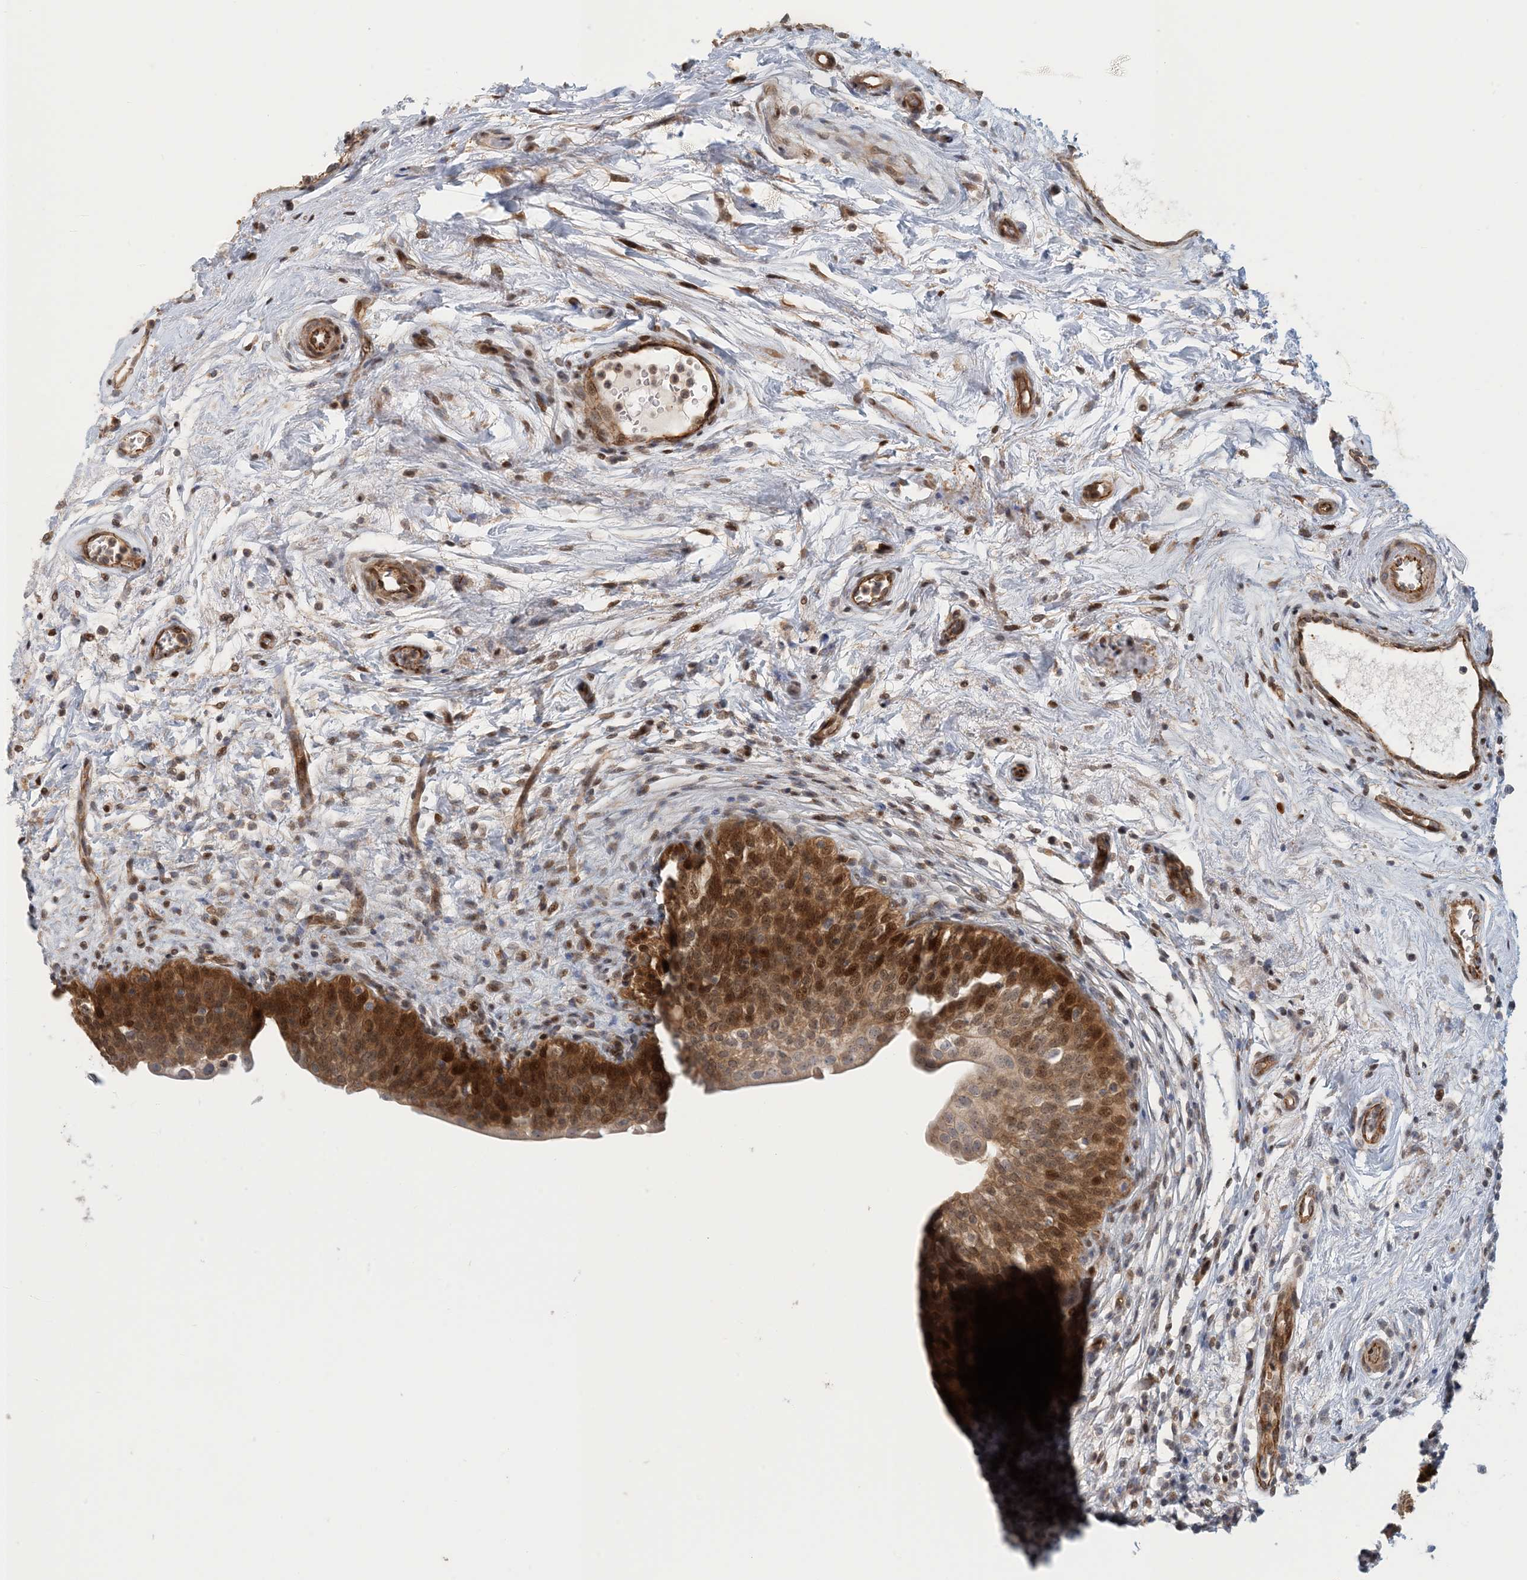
{"staining": {"intensity": "strong", "quantity": "25%-75%", "location": "cytoplasmic/membranous,nuclear"}, "tissue": "urinary bladder", "cell_type": "Urothelial cells", "image_type": "normal", "snomed": [{"axis": "morphology", "description": "Normal tissue, NOS"}, {"axis": "topography", "description": "Urinary bladder"}], "caption": "Urinary bladder stained for a protein (brown) reveals strong cytoplasmic/membranous,nuclear positive staining in about 25%-75% of urothelial cells.", "gene": "MAPKBP1", "patient": {"sex": "male", "age": 83}}